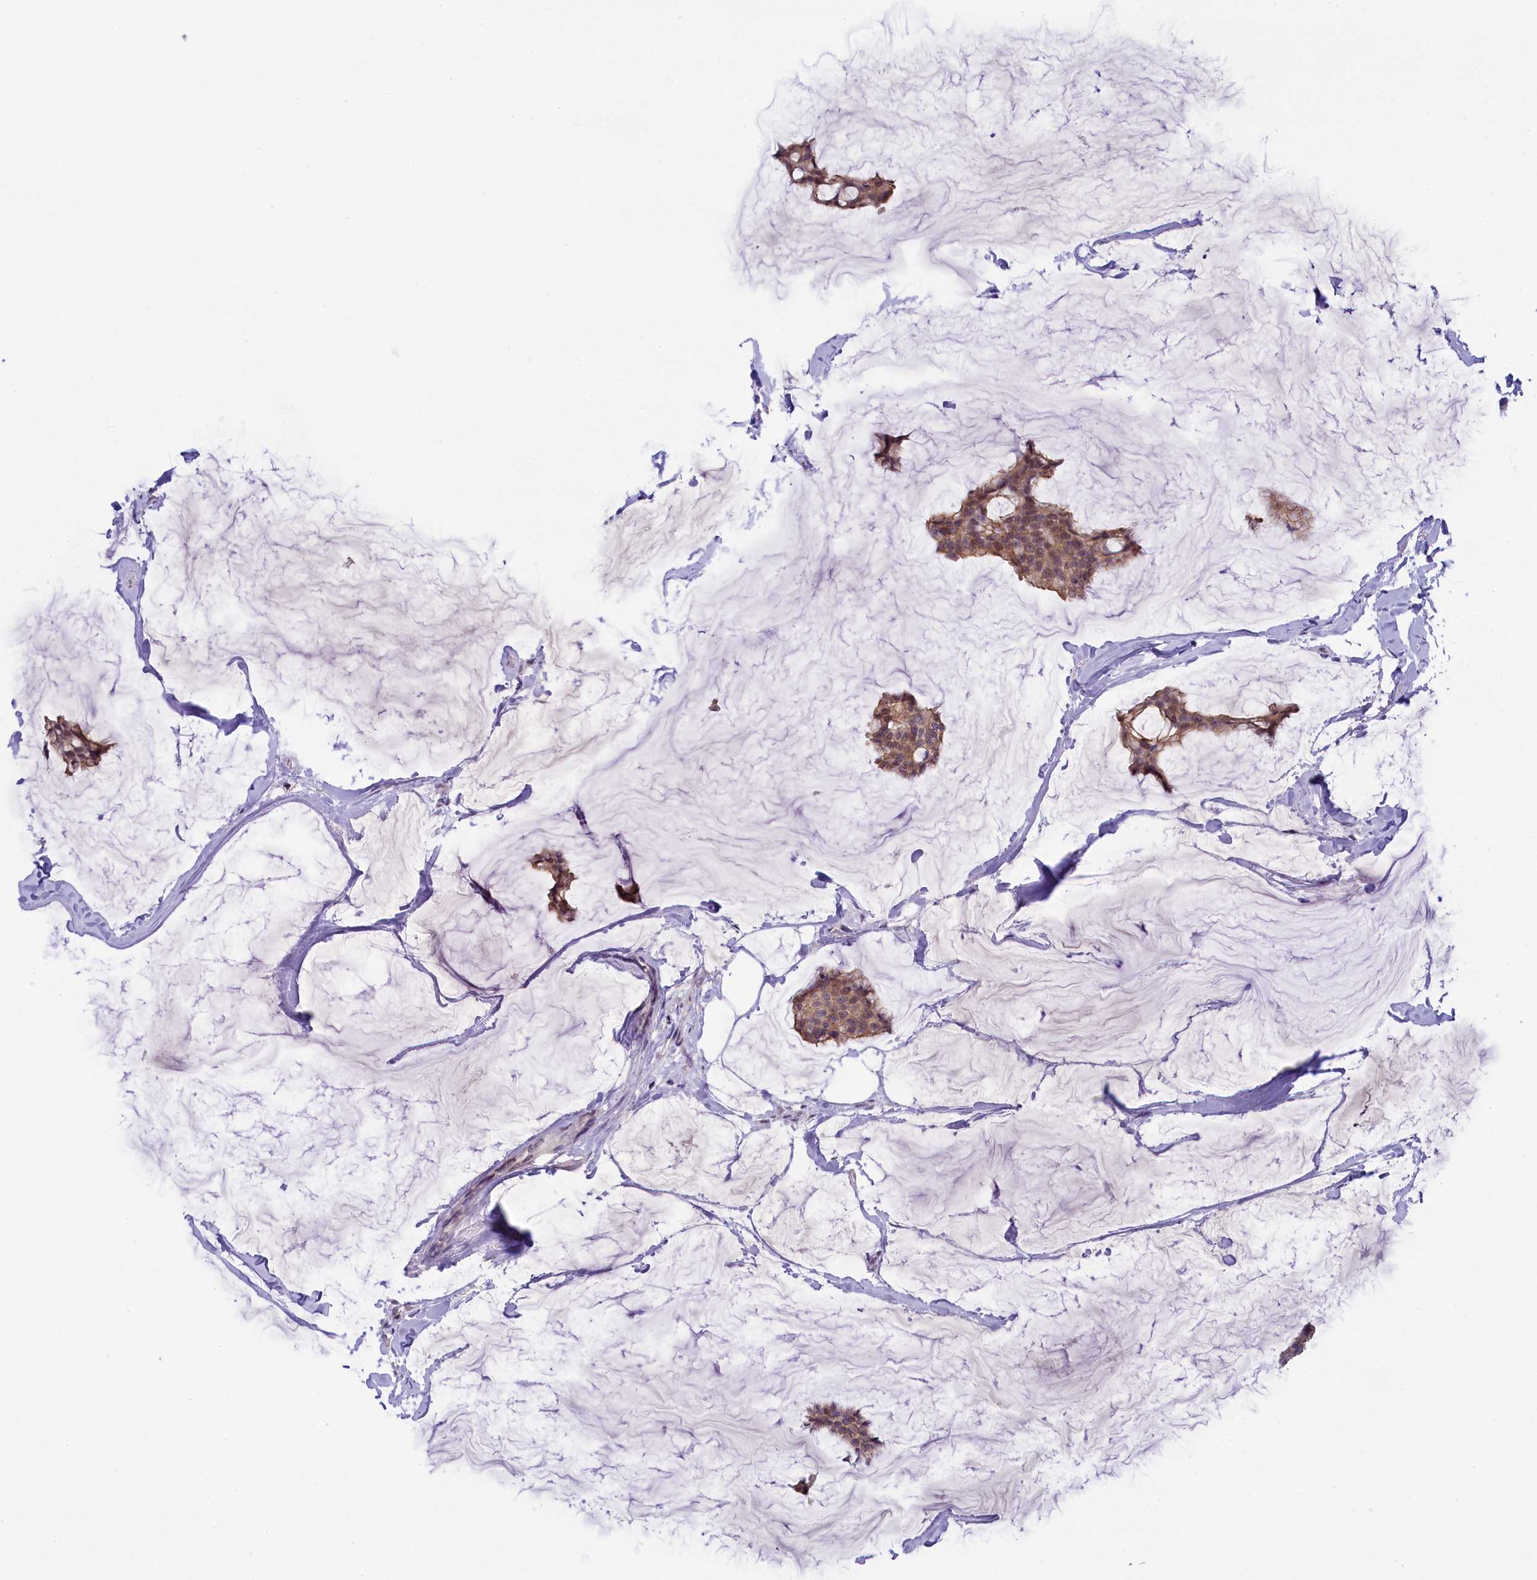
{"staining": {"intensity": "moderate", "quantity": ">75%", "location": "cytoplasmic/membranous,nuclear"}, "tissue": "breast cancer", "cell_type": "Tumor cells", "image_type": "cancer", "snomed": [{"axis": "morphology", "description": "Duct carcinoma"}, {"axis": "topography", "description": "Breast"}], "caption": "High-magnification brightfield microscopy of breast cancer stained with DAB (brown) and counterstained with hematoxylin (blue). tumor cells exhibit moderate cytoplasmic/membranous and nuclear expression is present in about>75% of cells.", "gene": "CRAMP1", "patient": {"sex": "female", "age": 93}}